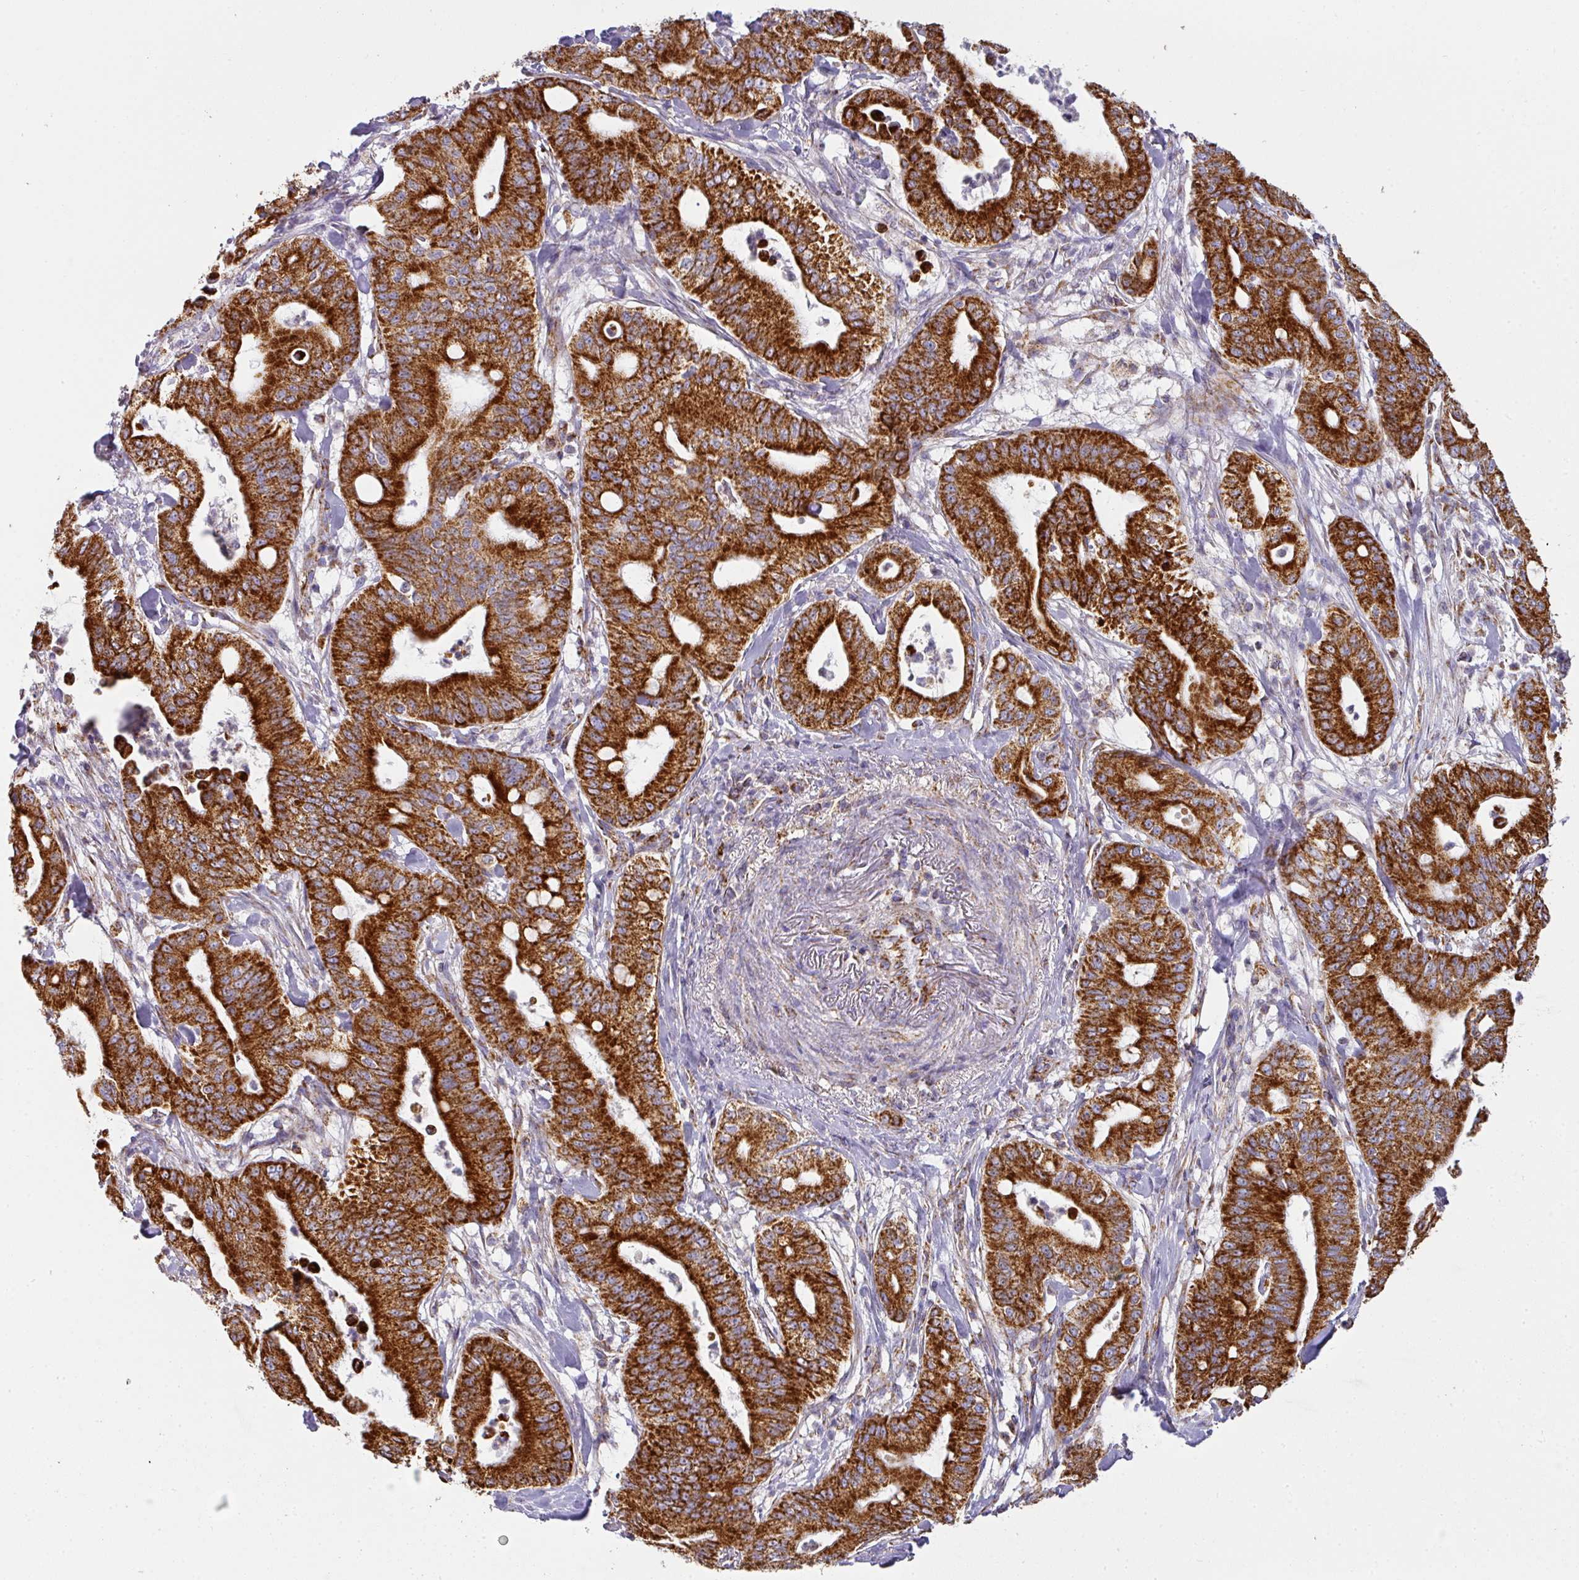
{"staining": {"intensity": "strong", "quantity": ">75%", "location": "cytoplasmic/membranous"}, "tissue": "pancreatic cancer", "cell_type": "Tumor cells", "image_type": "cancer", "snomed": [{"axis": "morphology", "description": "Adenocarcinoma, NOS"}, {"axis": "topography", "description": "Pancreas"}], "caption": "Immunohistochemistry (IHC) (DAB) staining of human pancreatic cancer (adenocarcinoma) exhibits strong cytoplasmic/membranous protein positivity in about >75% of tumor cells.", "gene": "UQCRFS1", "patient": {"sex": "male", "age": 71}}